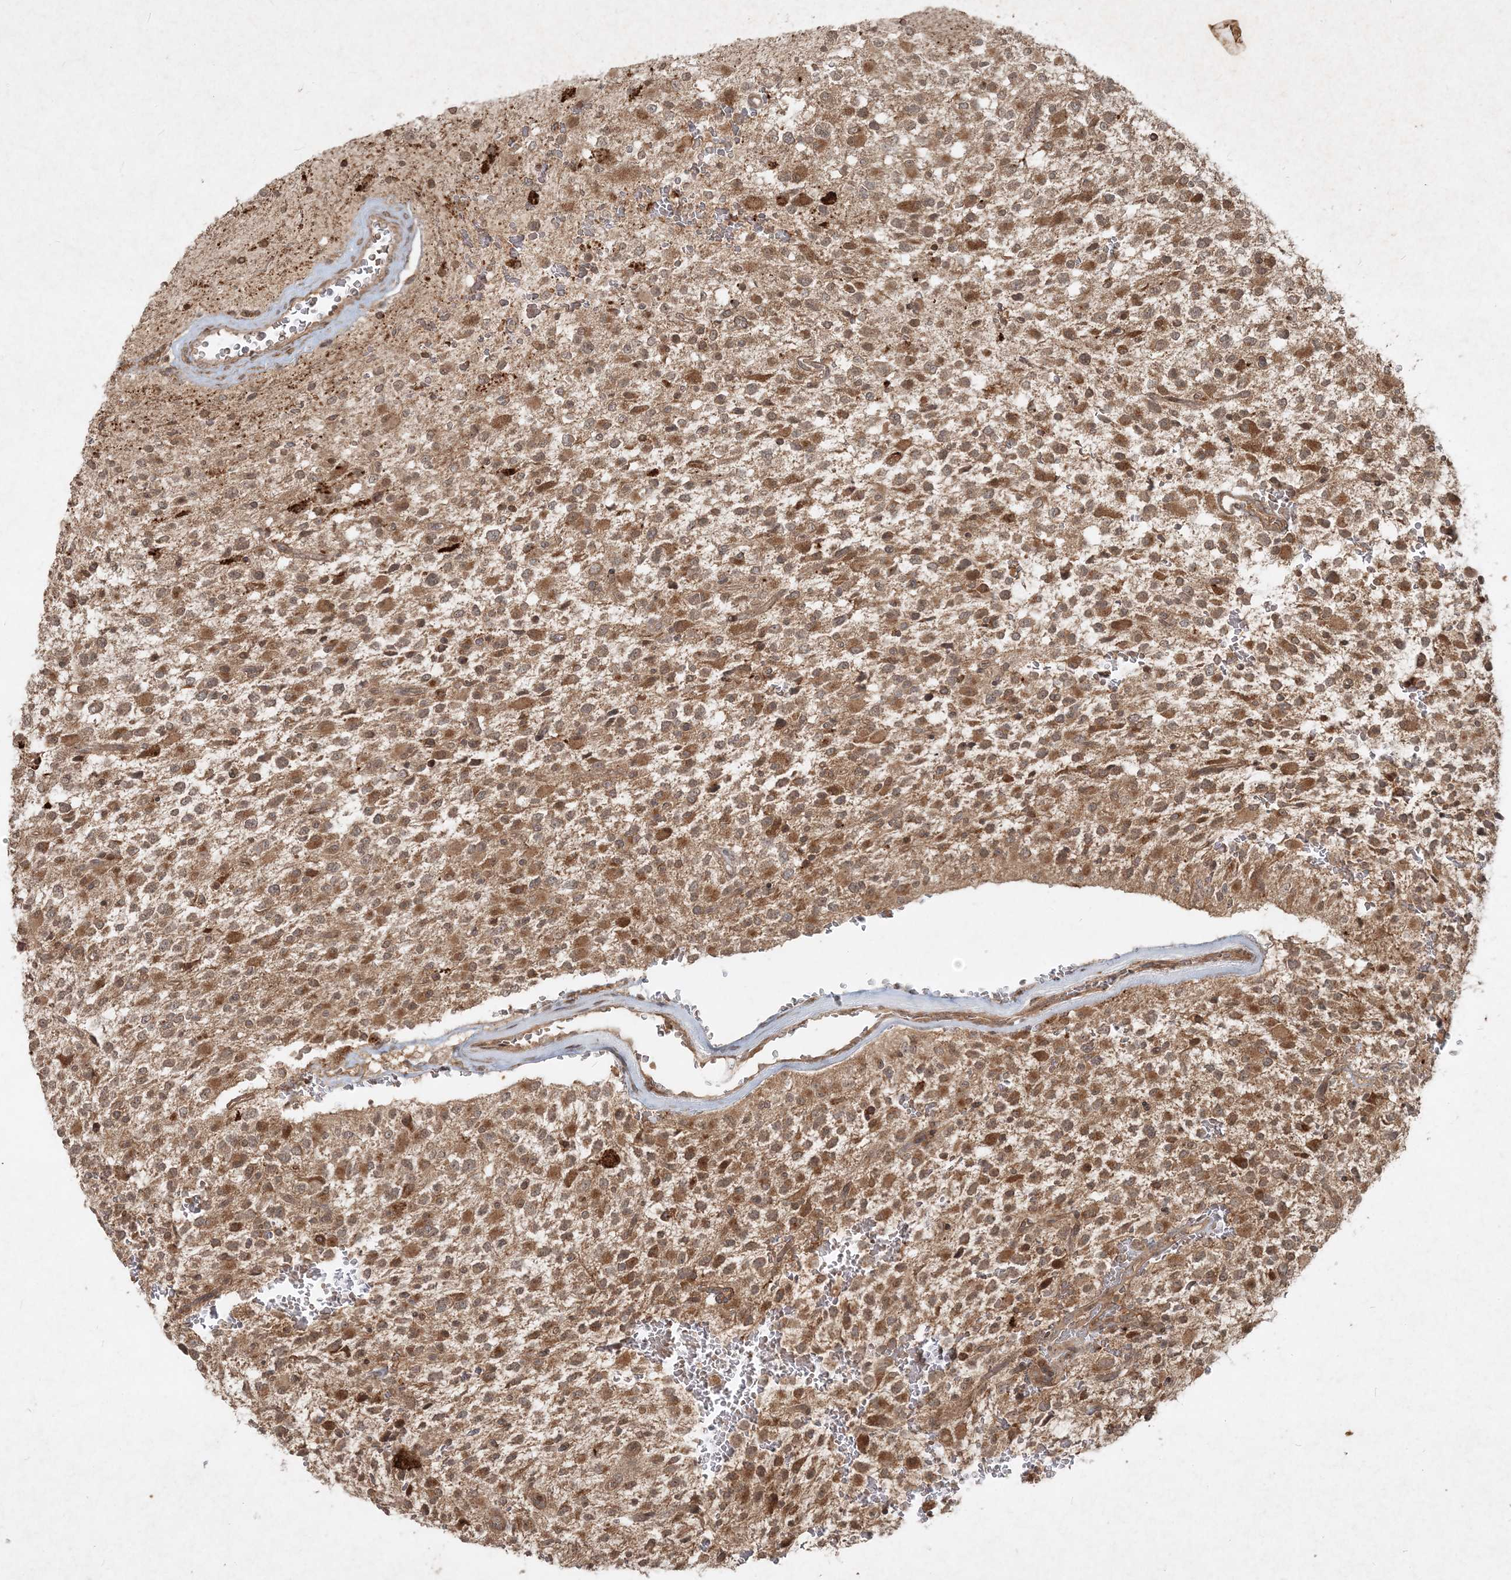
{"staining": {"intensity": "moderate", "quantity": ">75%", "location": "cytoplasmic/membranous"}, "tissue": "glioma", "cell_type": "Tumor cells", "image_type": "cancer", "snomed": [{"axis": "morphology", "description": "Glioma, malignant, High grade"}, {"axis": "topography", "description": "Brain"}], "caption": "Glioma stained with immunohistochemistry displays moderate cytoplasmic/membranous expression in approximately >75% of tumor cells.", "gene": "NARS1", "patient": {"sex": "male", "age": 34}}